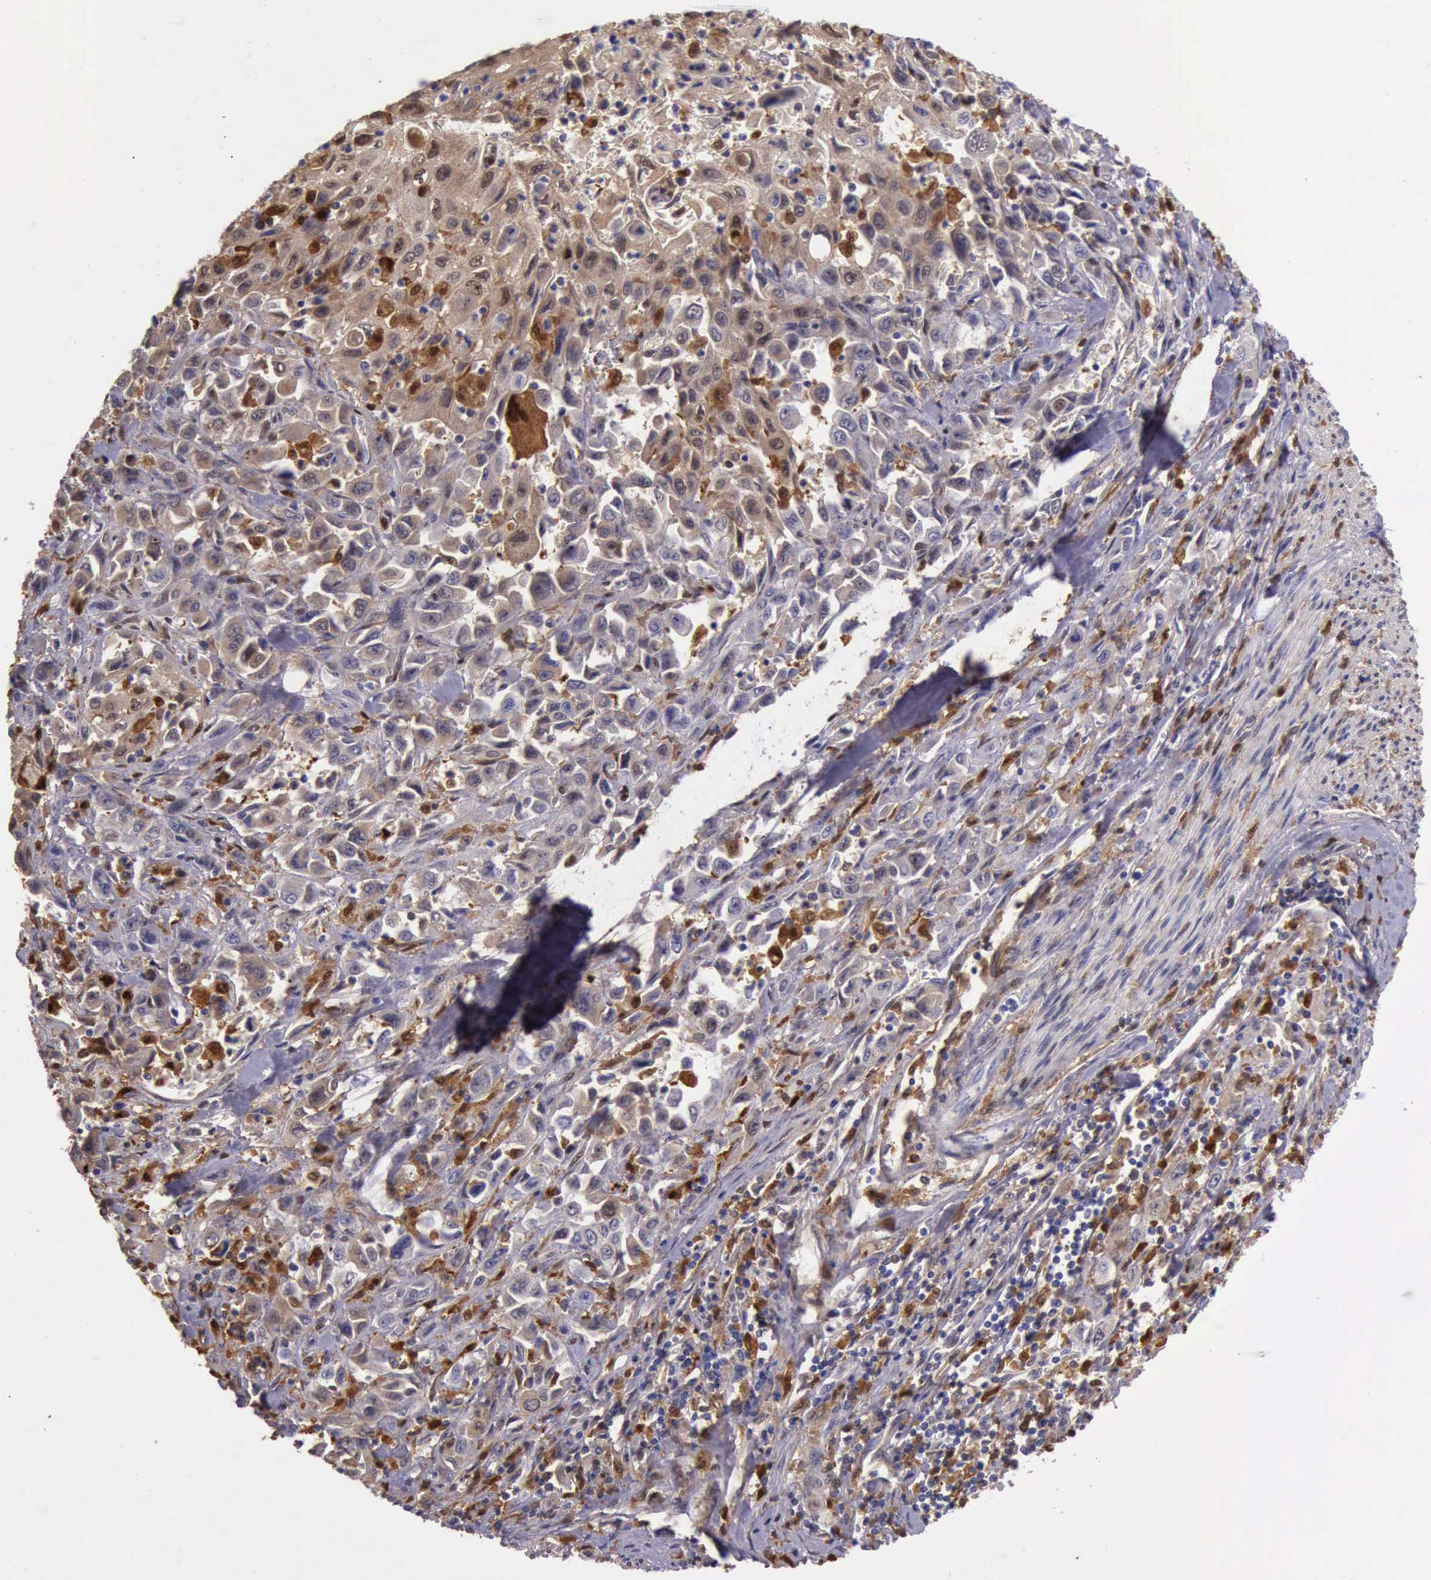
{"staining": {"intensity": "moderate", "quantity": "25%-75%", "location": "cytoplasmic/membranous,nuclear"}, "tissue": "pancreatic cancer", "cell_type": "Tumor cells", "image_type": "cancer", "snomed": [{"axis": "morphology", "description": "Adenocarcinoma, NOS"}, {"axis": "topography", "description": "Pancreas"}], "caption": "Human adenocarcinoma (pancreatic) stained for a protein (brown) exhibits moderate cytoplasmic/membranous and nuclear positive expression in approximately 25%-75% of tumor cells.", "gene": "TYMP", "patient": {"sex": "male", "age": 70}}